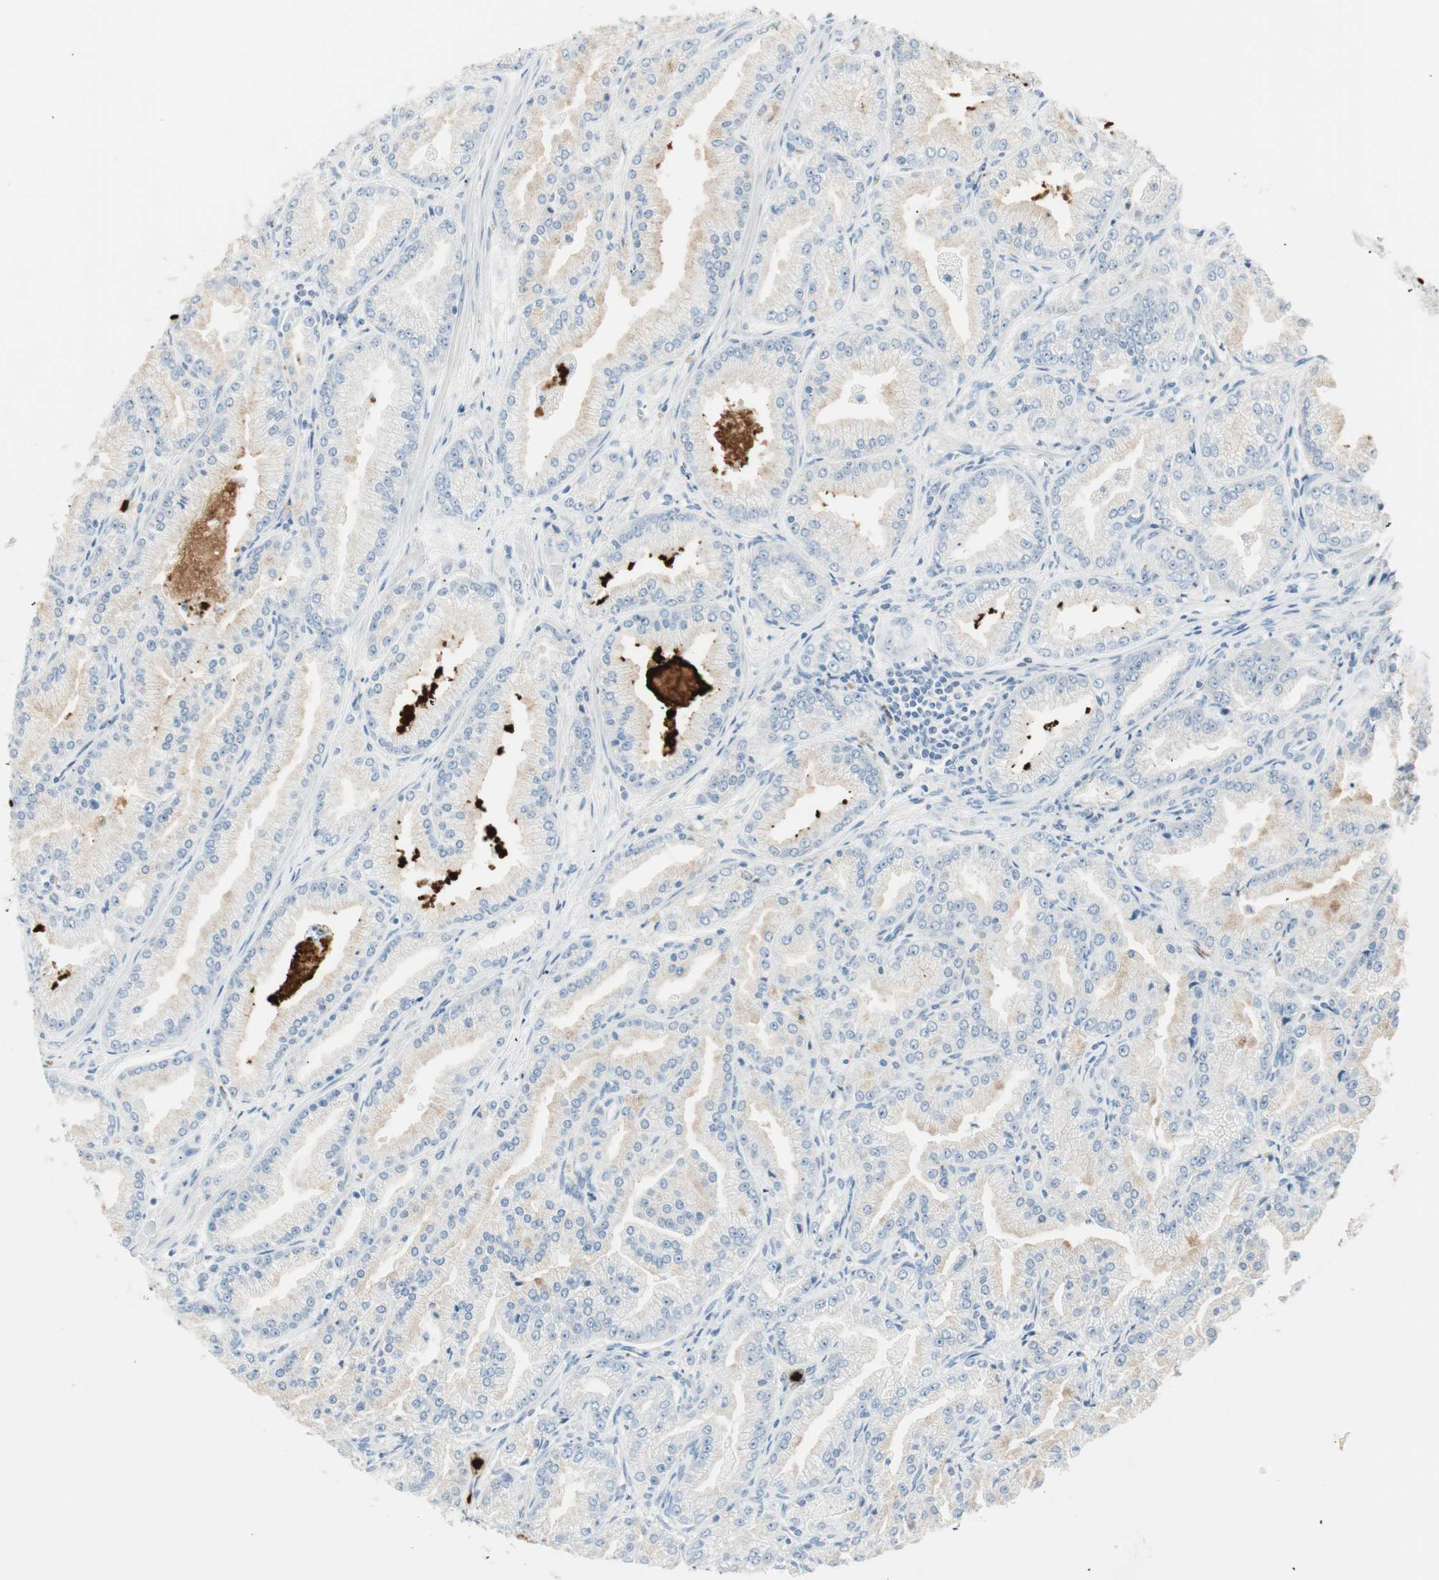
{"staining": {"intensity": "moderate", "quantity": "25%-75%", "location": "cytoplasmic/membranous"}, "tissue": "prostate cancer", "cell_type": "Tumor cells", "image_type": "cancer", "snomed": [{"axis": "morphology", "description": "Adenocarcinoma, High grade"}, {"axis": "topography", "description": "Prostate"}], "caption": "Immunohistochemistry (IHC) of human prostate adenocarcinoma (high-grade) demonstrates medium levels of moderate cytoplasmic/membranous positivity in about 25%-75% of tumor cells.", "gene": "PRTN3", "patient": {"sex": "male", "age": 61}}